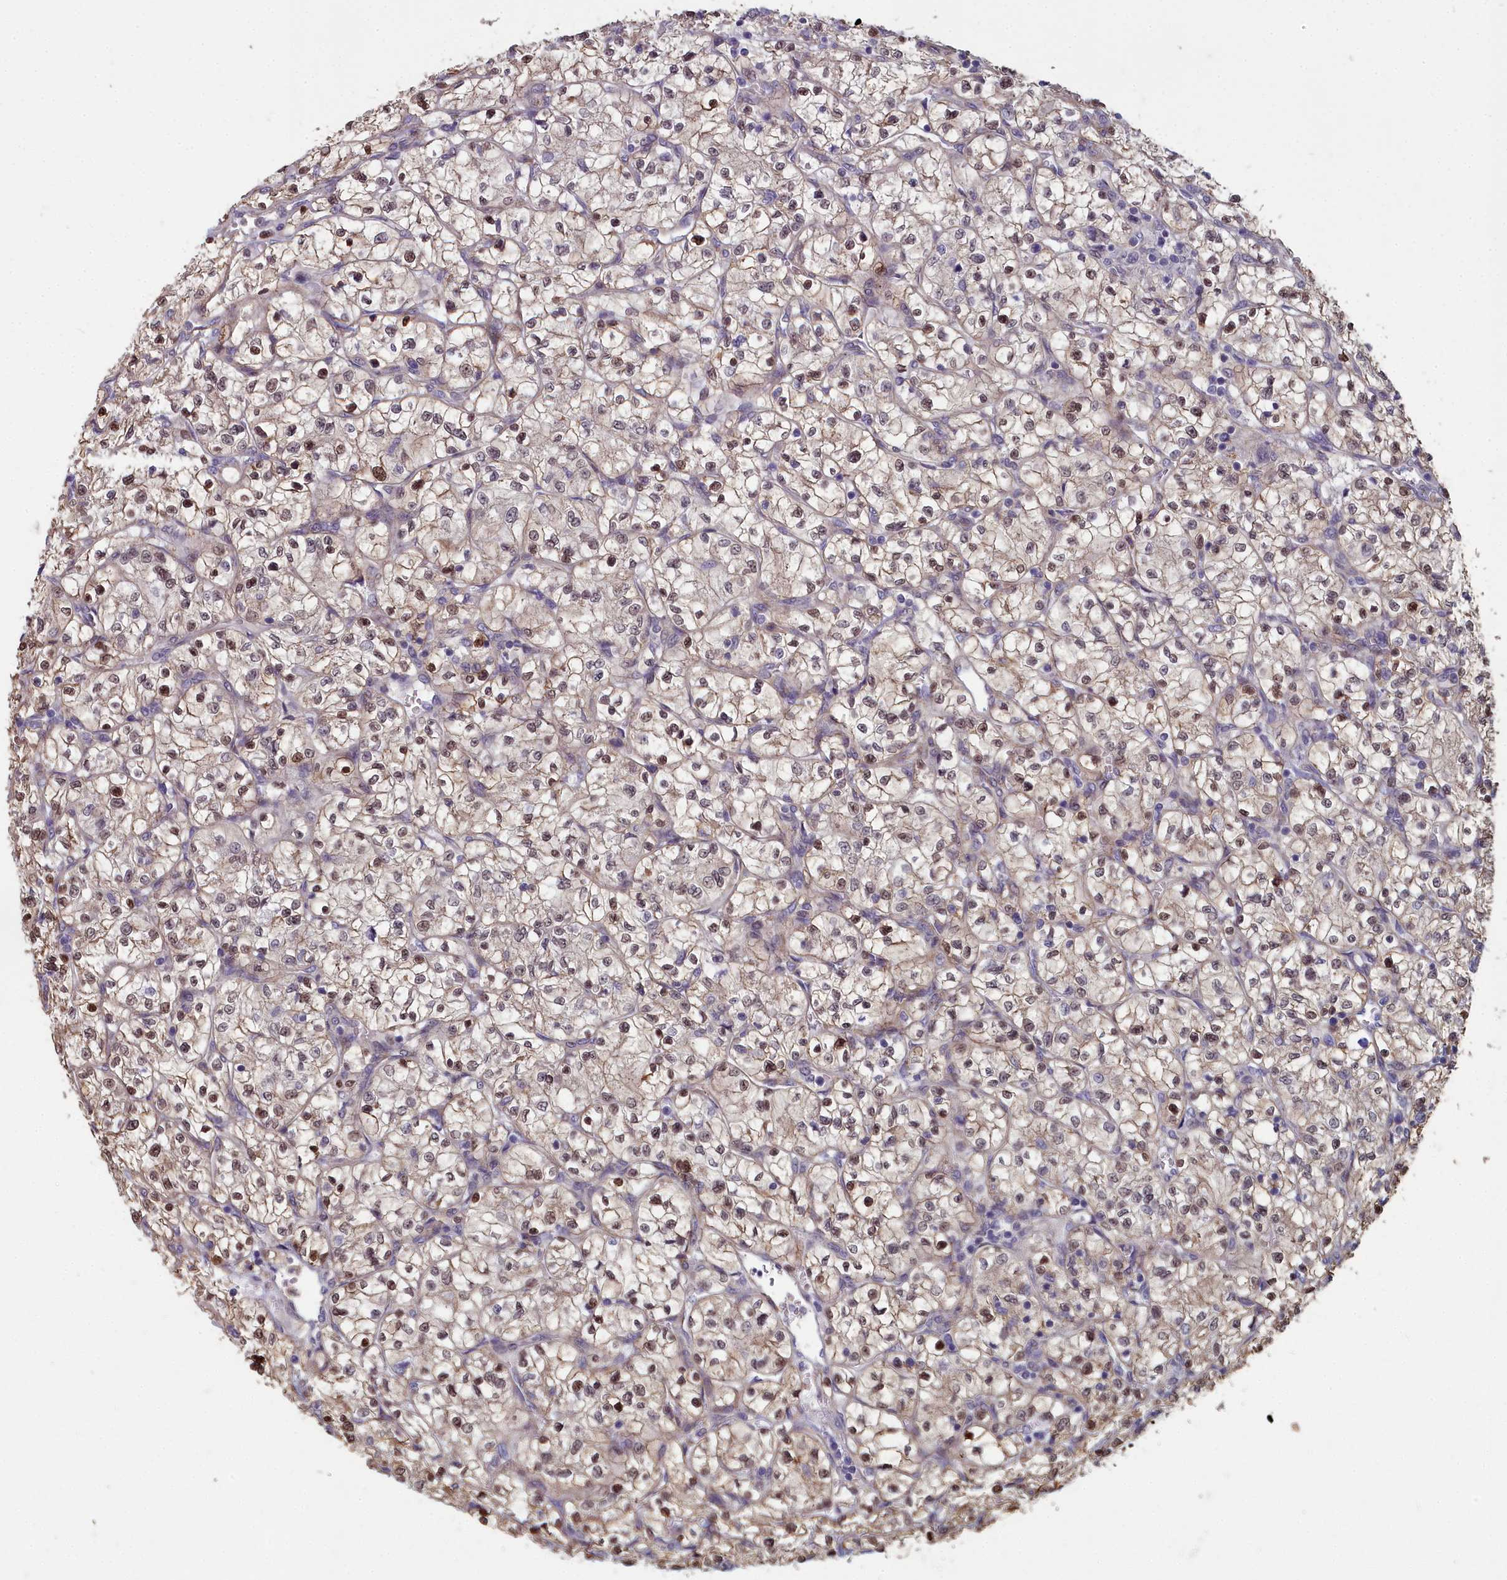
{"staining": {"intensity": "moderate", "quantity": "25%-75%", "location": "cytoplasmic/membranous,nuclear"}, "tissue": "renal cancer", "cell_type": "Tumor cells", "image_type": "cancer", "snomed": [{"axis": "morphology", "description": "Adenocarcinoma, NOS"}, {"axis": "topography", "description": "Kidney"}], "caption": "Moderate cytoplasmic/membranous and nuclear staining for a protein is present in approximately 25%-75% of tumor cells of adenocarcinoma (renal) using immunohistochemistry (IHC).", "gene": "ZNF626", "patient": {"sex": "female", "age": 64}}